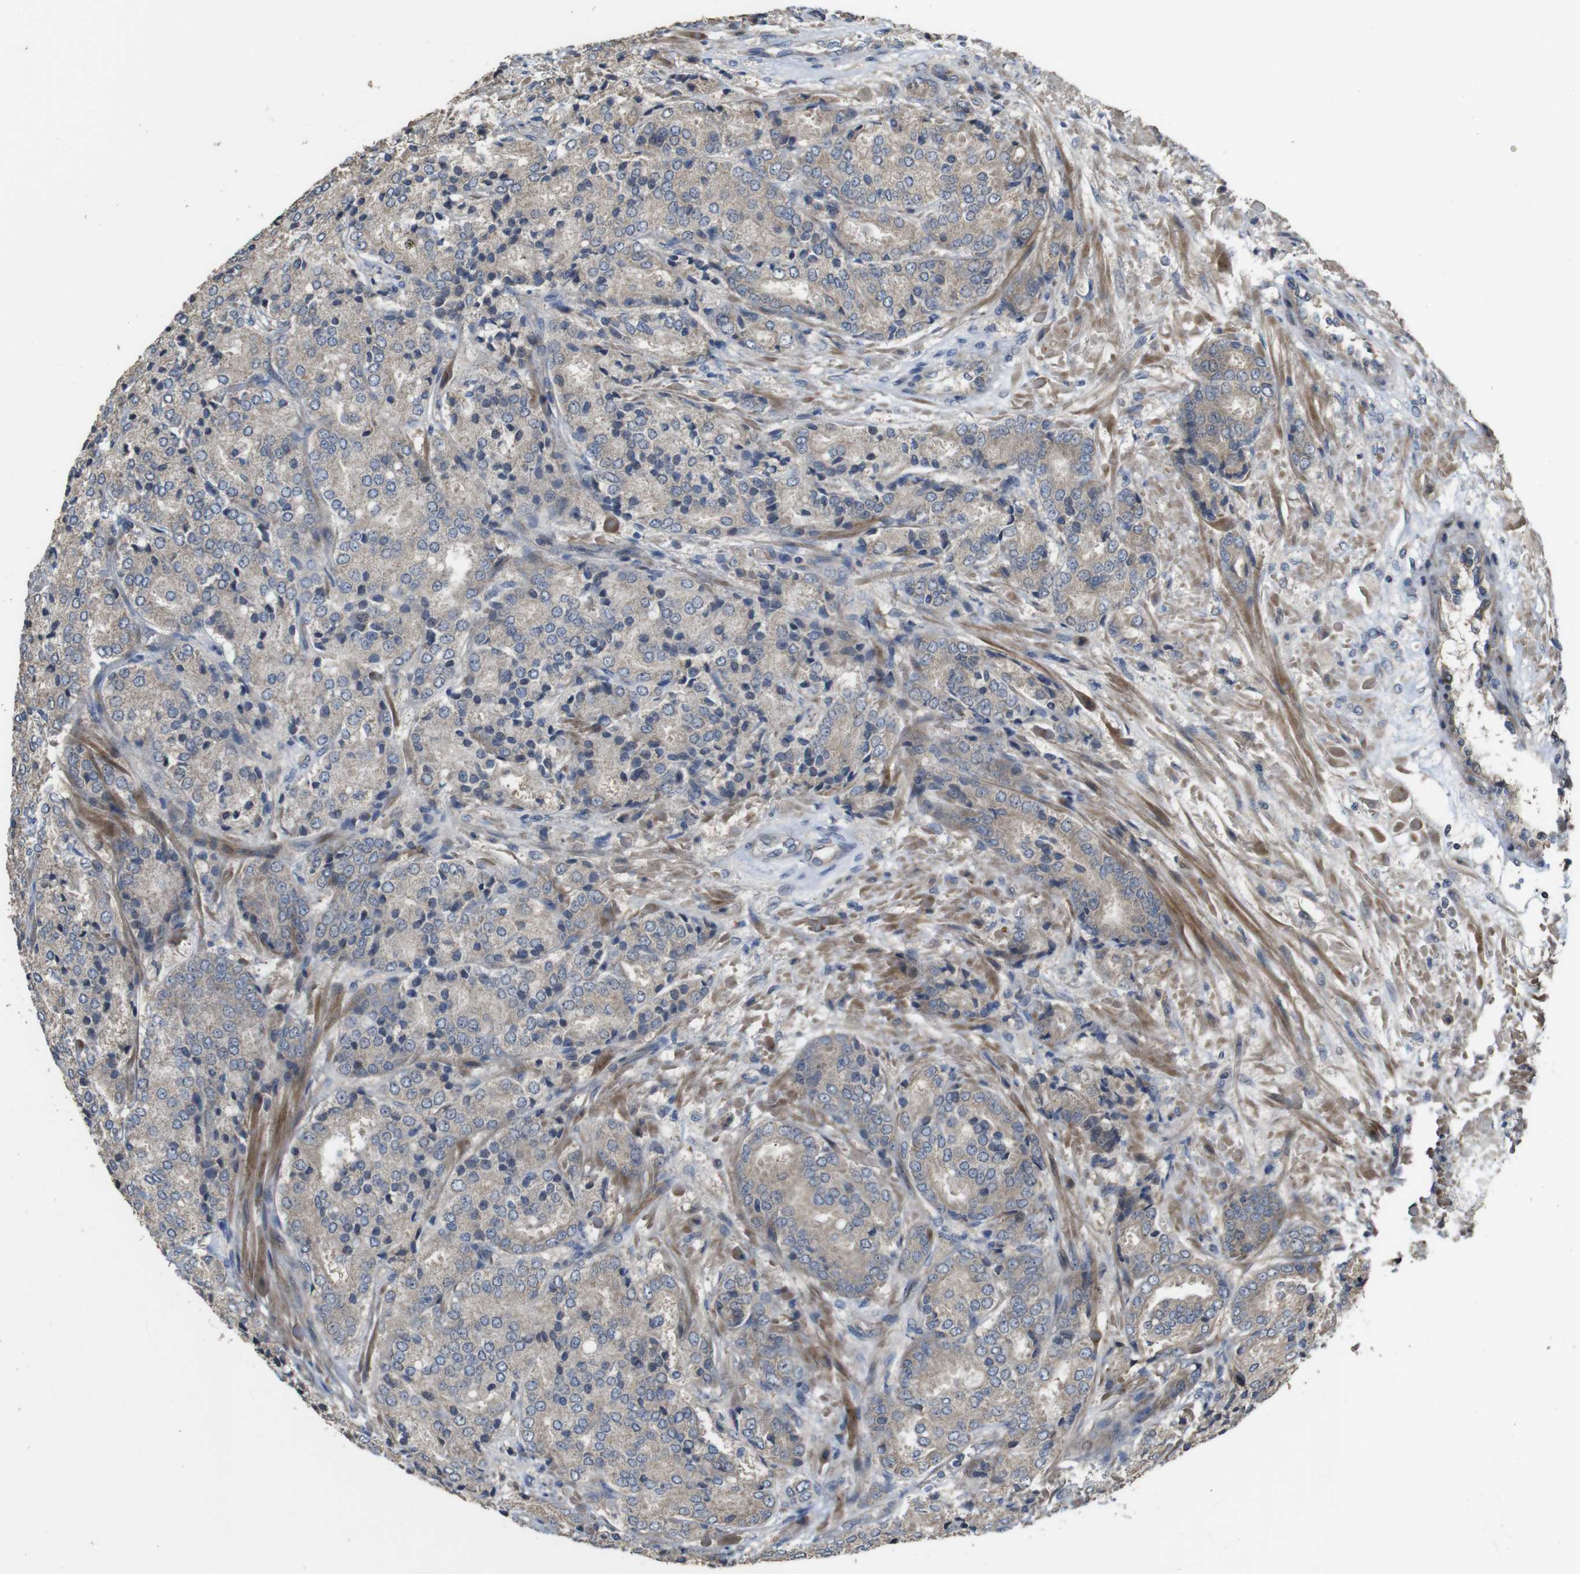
{"staining": {"intensity": "weak", "quantity": "25%-75%", "location": "cytoplasmic/membranous"}, "tissue": "prostate cancer", "cell_type": "Tumor cells", "image_type": "cancer", "snomed": [{"axis": "morphology", "description": "Adenocarcinoma, High grade"}, {"axis": "topography", "description": "Prostate"}], "caption": "There is low levels of weak cytoplasmic/membranous positivity in tumor cells of high-grade adenocarcinoma (prostate), as demonstrated by immunohistochemical staining (brown color).", "gene": "PCDHB10", "patient": {"sex": "male", "age": 65}}